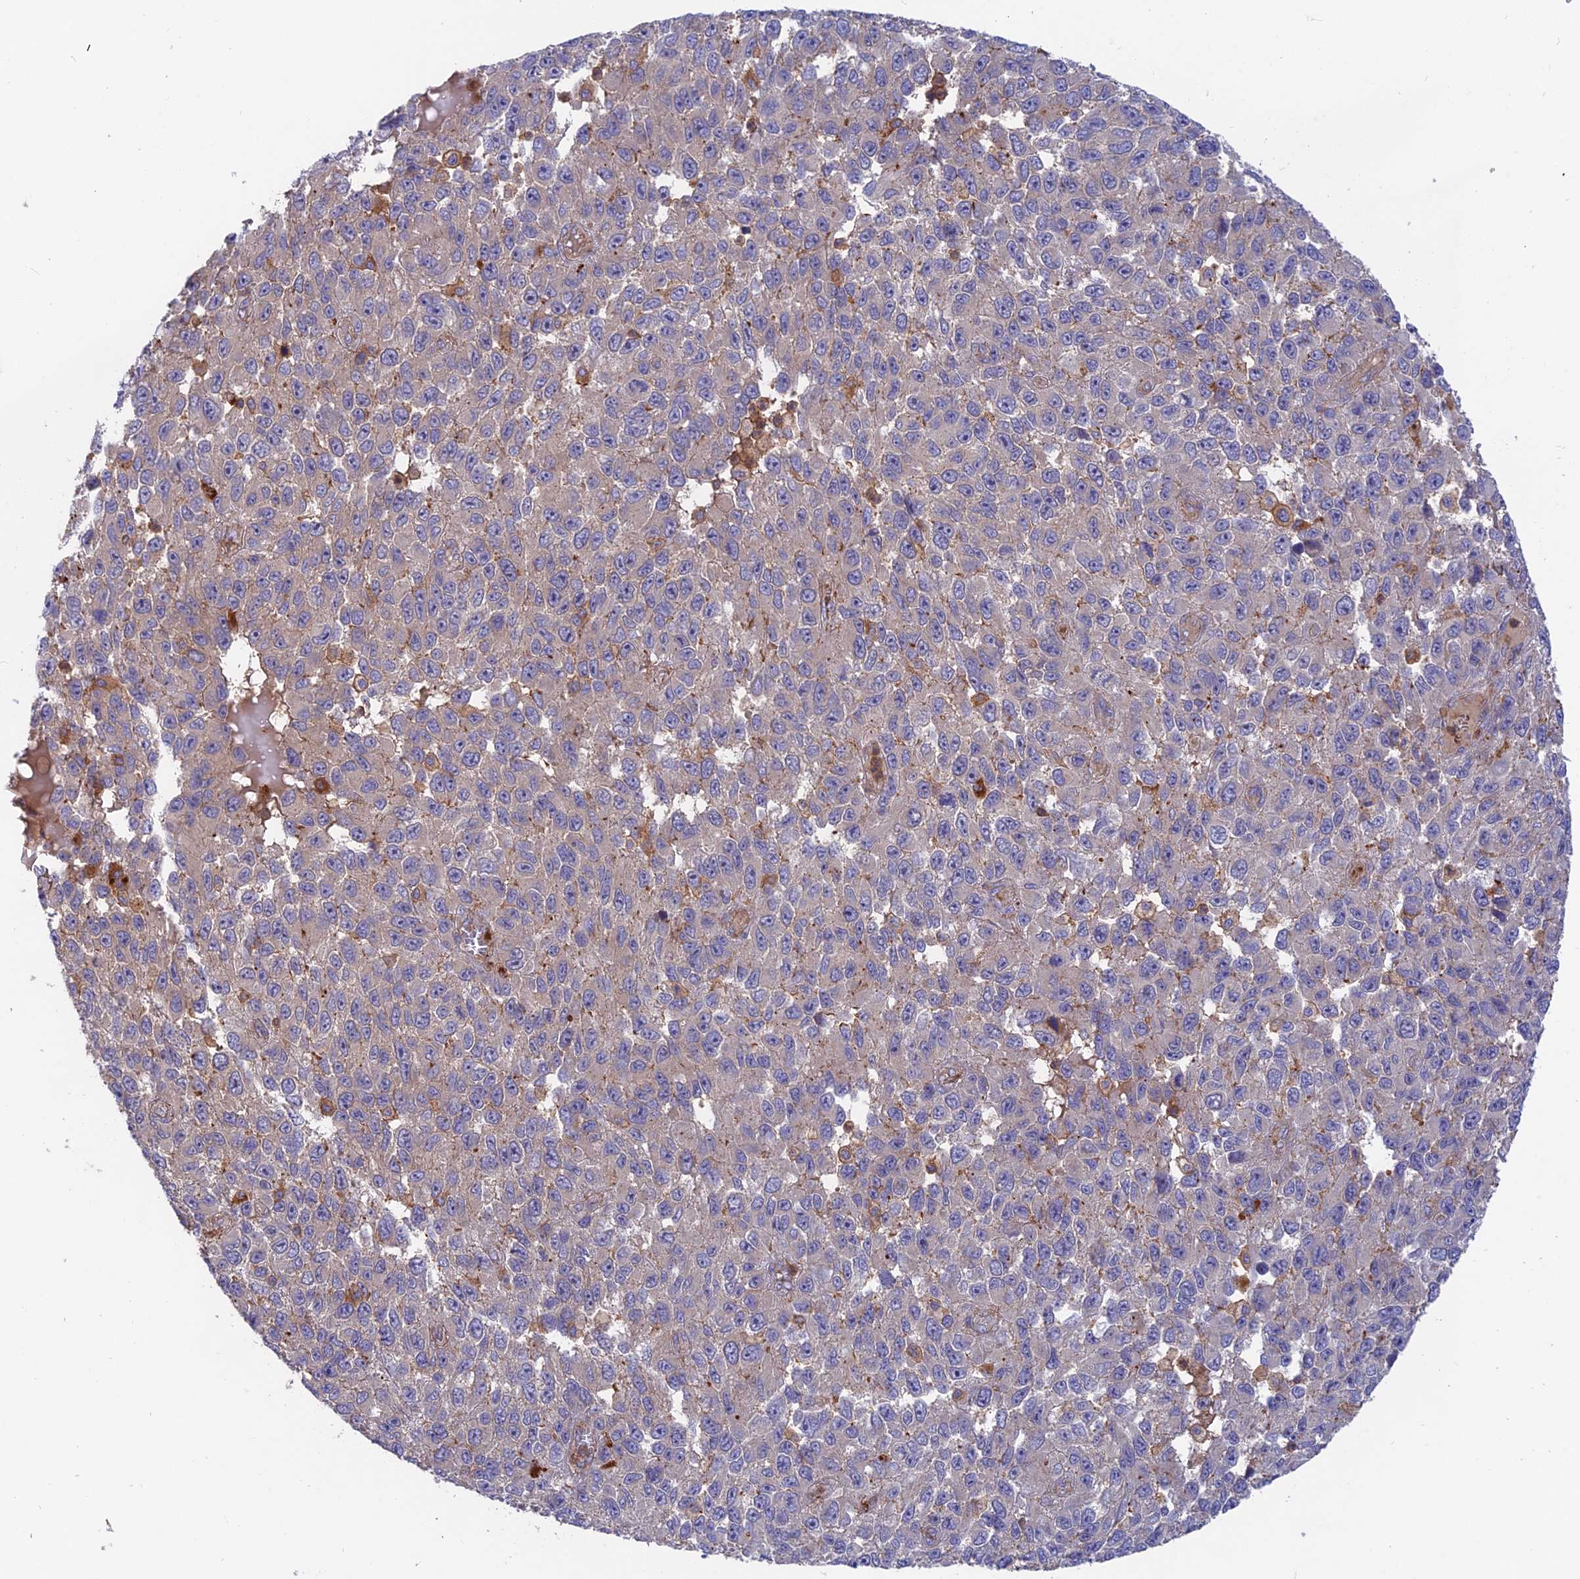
{"staining": {"intensity": "negative", "quantity": "none", "location": "none"}, "tissue": "melanoma", "cell_type": "Tumor cells", "image_type": "cancer", "snomed": [{"axis": "morphology", "description": "Normal tissue, NOS"}, {"axis": "morphology", "description": "Malignant melanoma, NOS"}, {"axis": "topography", "description": "Skin"}], "caption": "The micrograph reveals no staining of tumor cells in malignant melanoma. (Immunohistochemistry (ihc), brightfield microscopy, high magnification).", "gene": "CPNE7", "patient": {"sex": "female", "age": 96}}